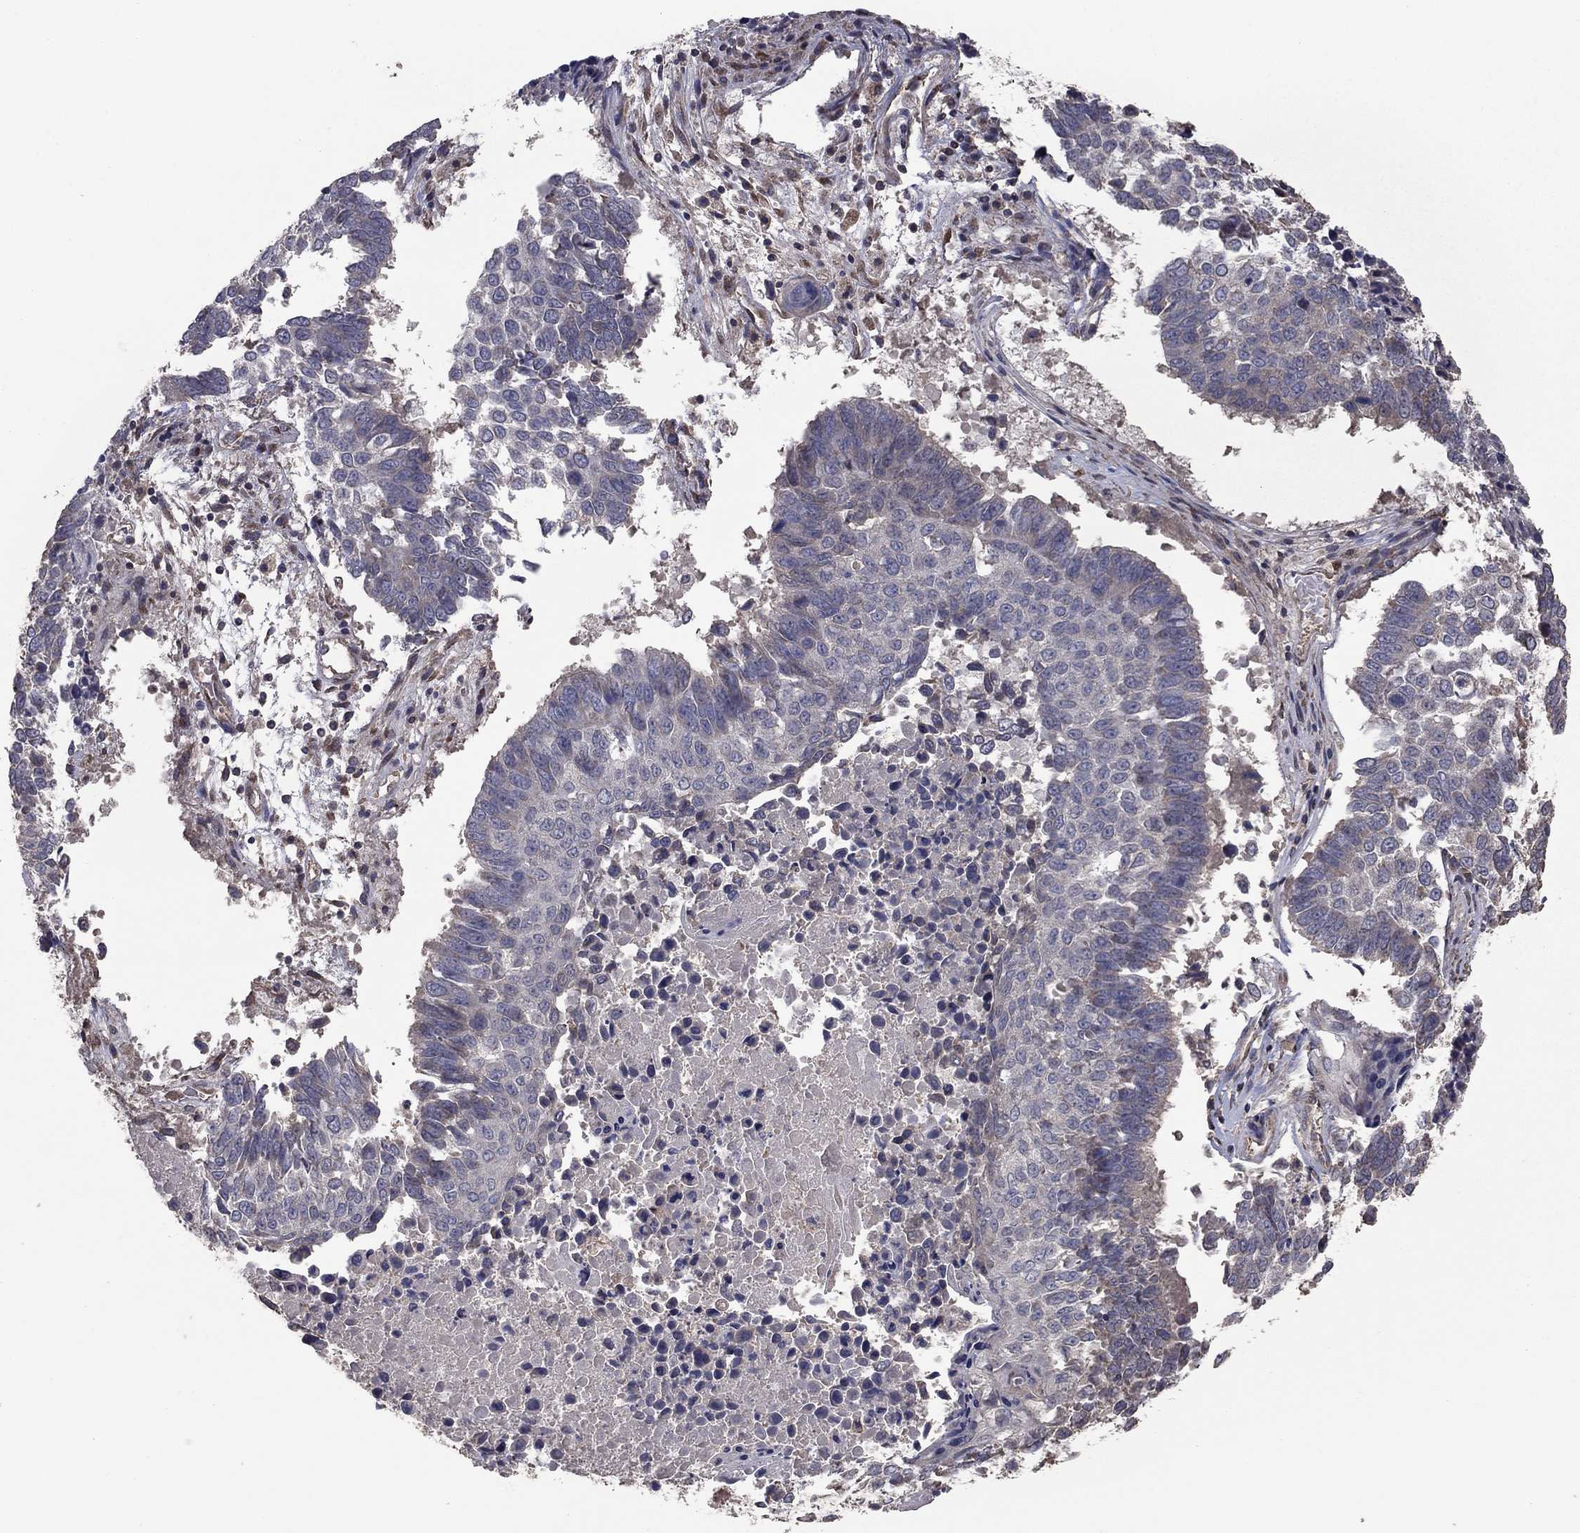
{"staining": {"intensity": "negative", "quantity": "none", "location": "none"}, "tissue": "lung cancer", "cell_type": "Tumor cells", "image_type": "cancer", "snomed": [{"axis": "morphology", "description": "Squamous cell carcinoma, NOS"}, {"axis": "topography", "description": "Lung"}], "caption": "Immunohistochemistry image of neoplastic tissue: lung cancer (squamous cell carcinoma) stained with DAB shows no significant protein staining in tumor cells.", "gene": "FLT4", "patient": {"sex": "male", "age": 73}}